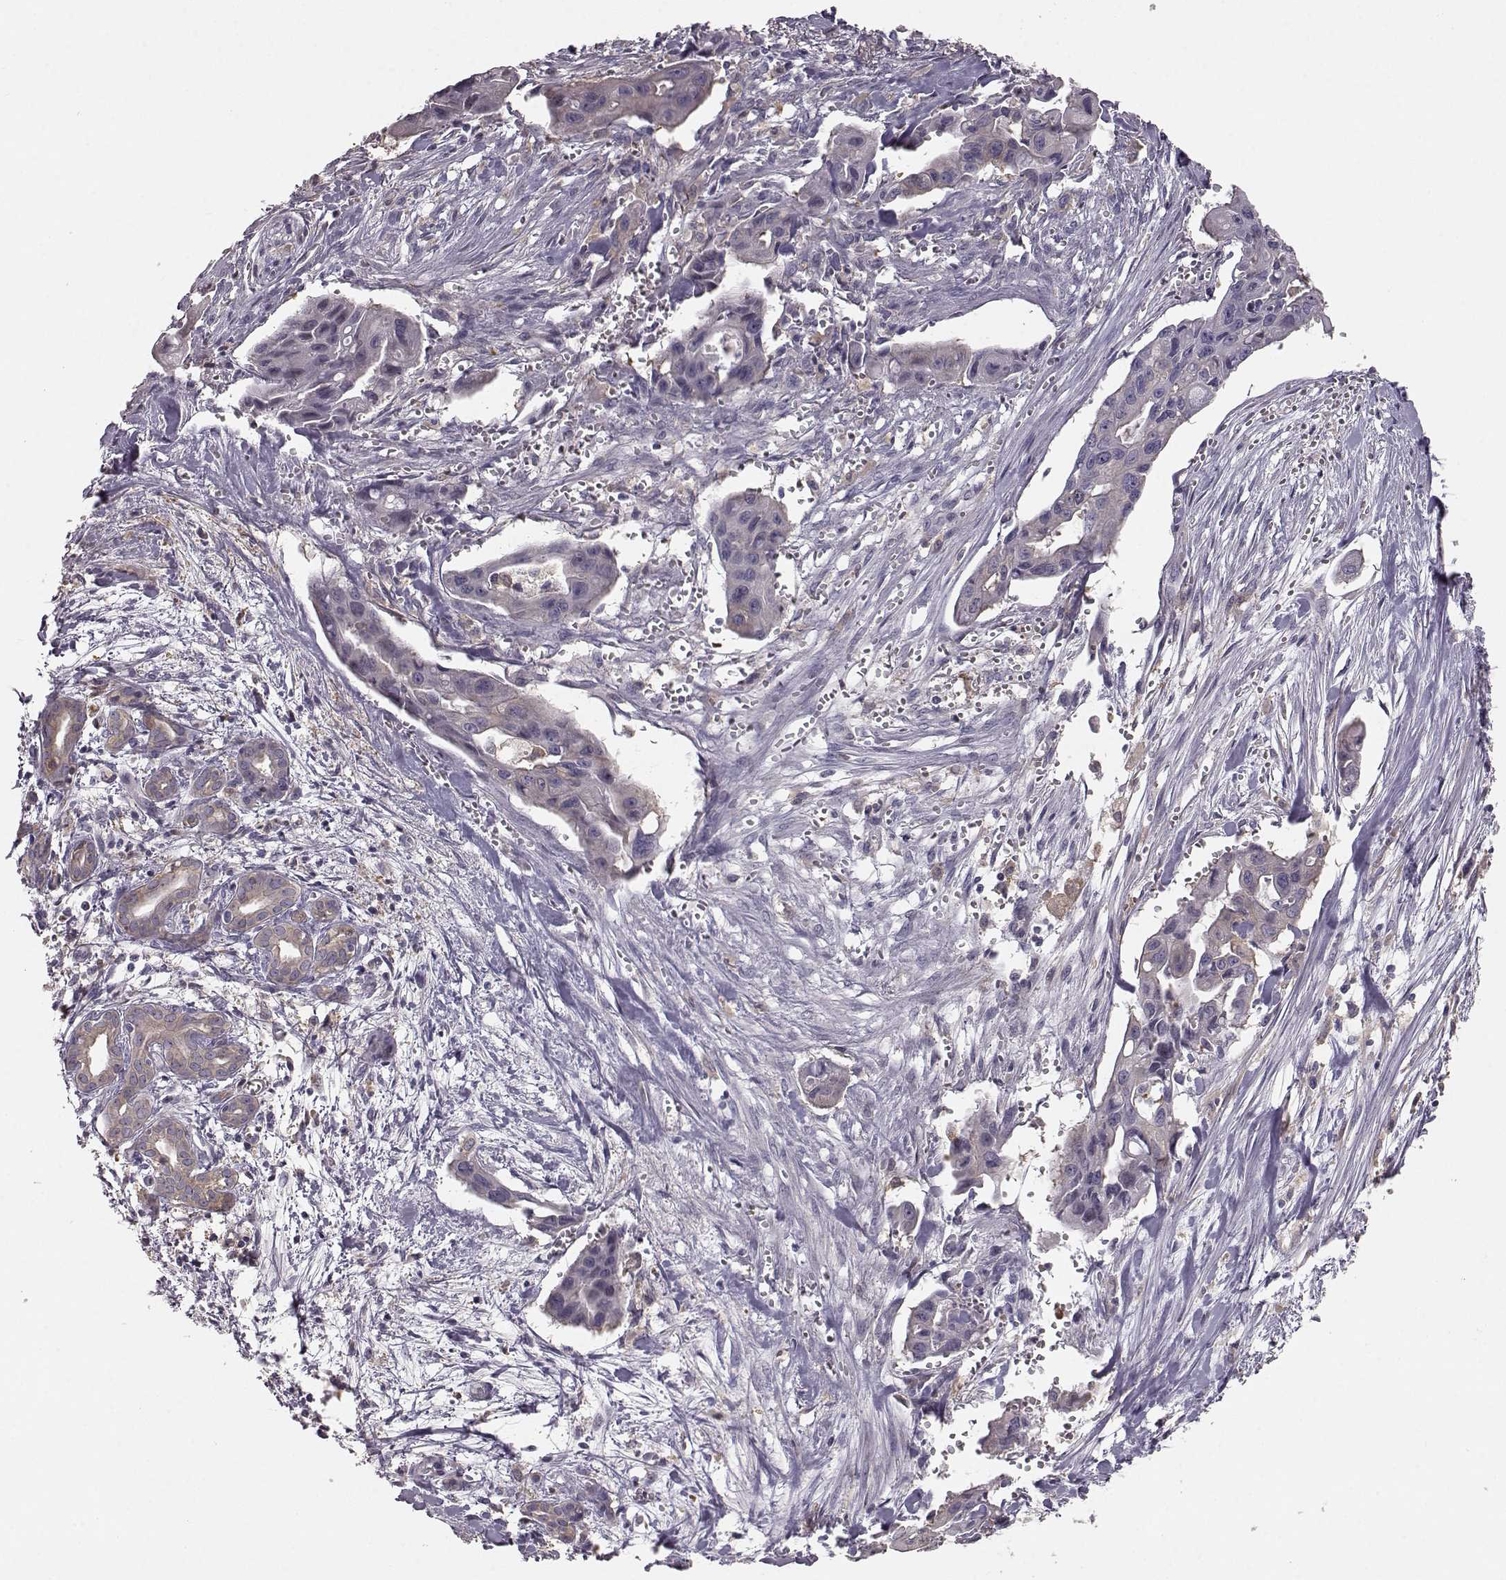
{"staining": {"intensity": "negative", "quantity": "none", "location": "none"}, "tissue": "pancreatic cancer", "cell_type": "Tumor cells", "image_type": "cancer", "snomed": [{"axis": "morphology", "description": "Adenocarcinoma, NOS"}, {"axis": "topography", "description": "Pancreas"}], "caption": "A photomicrograph of adenocarcinoma (pancreatic) stained for a protein reveals no brown staining in tumor cells.", "gene": "GPR50", "patient": {"sex": "male", "age": 60}}